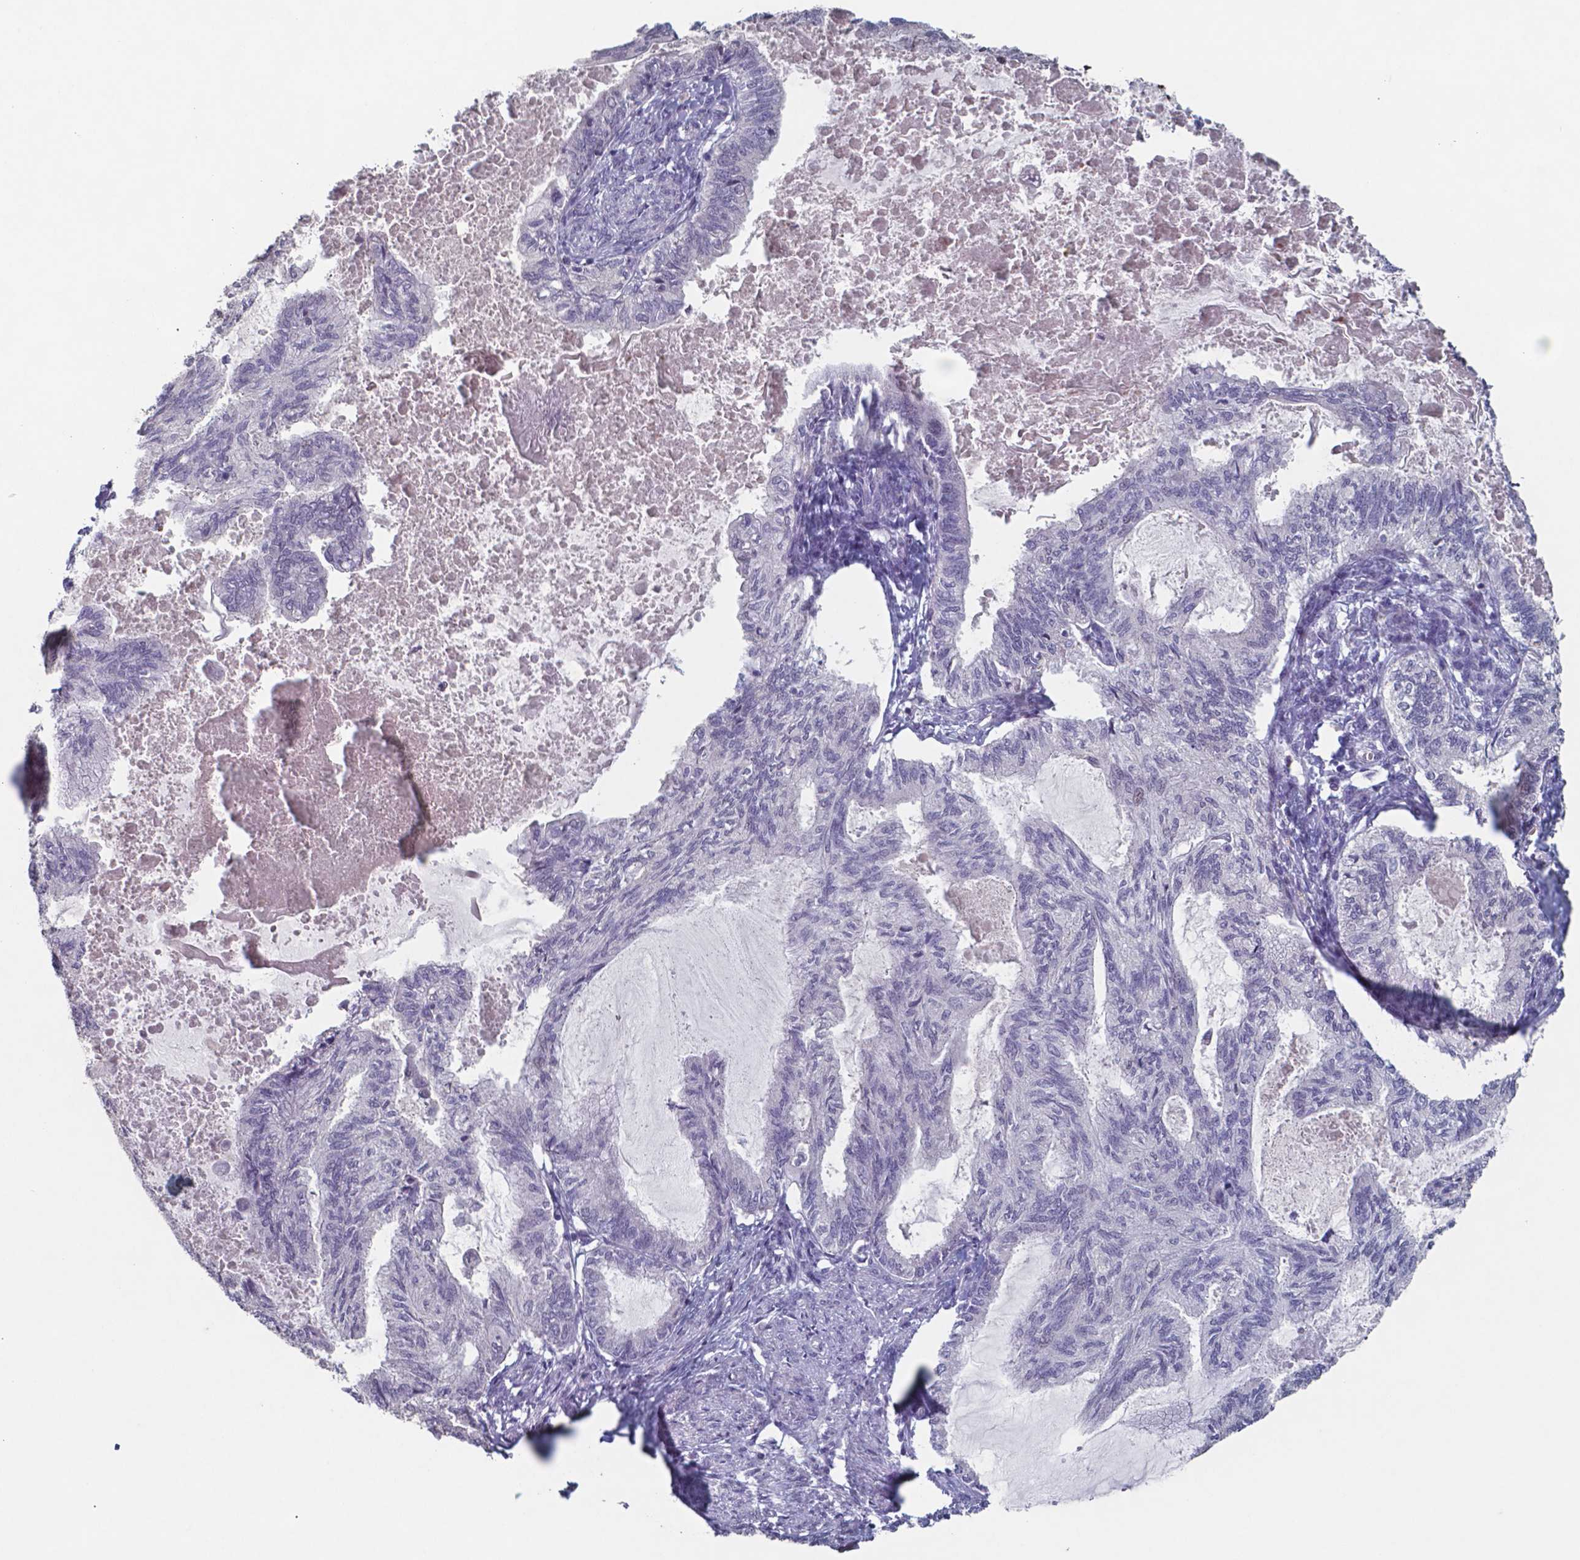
{"staining": {"intensity": "negative", "quantity": "none", "location": "none"}, "tissue": "endometrial cancer", "cell_type": "Tumor cells", "image_type": "cancer", "snomed": [{"axis": "morphology", "description": "Adenocarcinoma, NOS"}, {"axis": "topography", "description": "Endometrium"}], "caption": "Immunohistochemical staining of adenocarcinoma (endometrial) reveals no significant staining in tumor cells.", "gene": "TDP2", "patient": {"sex": "female", "age": 86}}